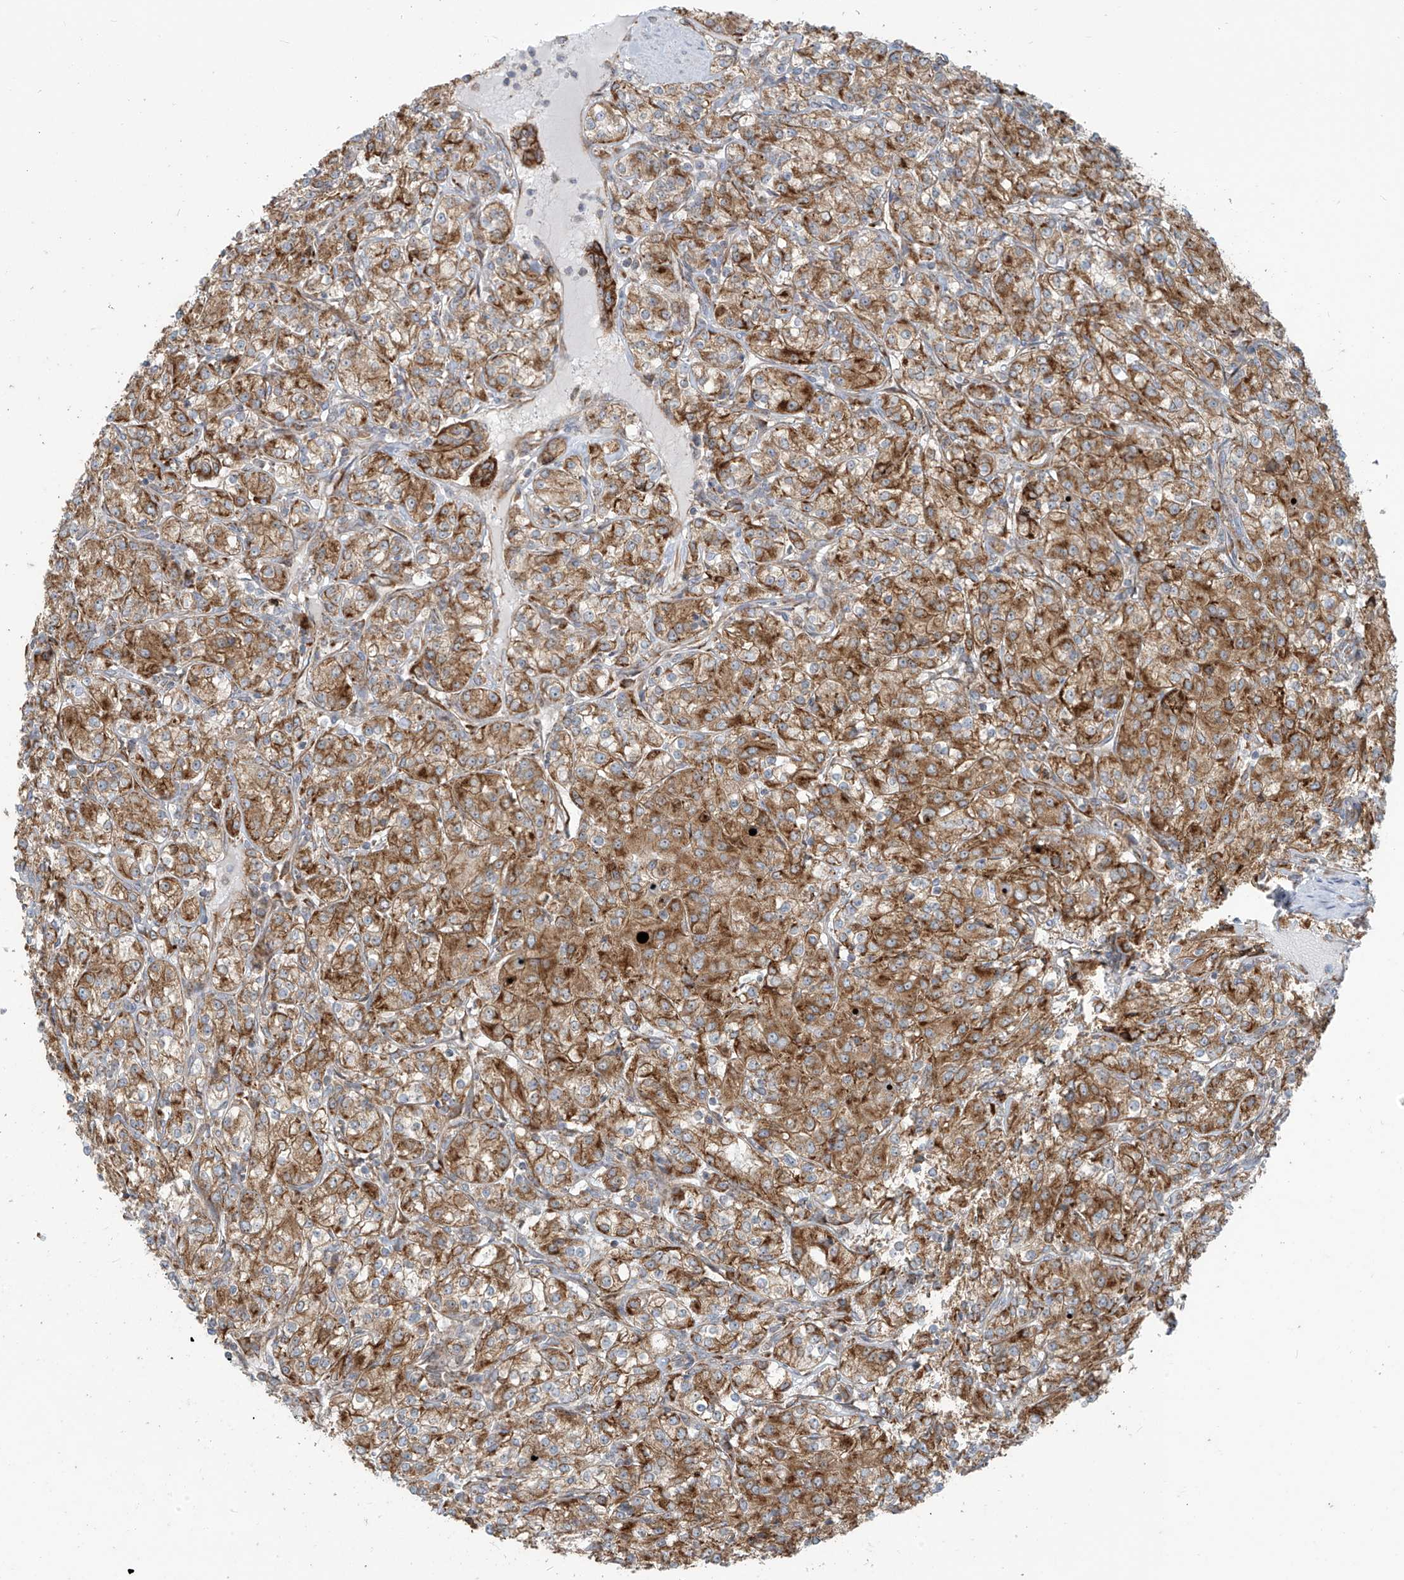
{"staining": {"intensity": "moderate", "quantity": ">75%", "location": "cytoplasmic/membranous"}, "tissue": "renal cancer", "cell_type": "Tumor cells", "image_type": "cancer", "snomed": [{"axis": "morphology", "description": "Adenocarcinoma, NOS"}, {"axis": "topography", "description": "Kidney"}], "caption": "Immunohistochemistry (DAB) staining of human renal cancer reveals moderate cytoplasmic/membranous protein staining in about >75% of tumor cells. Immunohistochemistry (ihc) stains the protein of interest in brown and the nuclei are stained blue.", "gene": "KATNIP", "patient": {"sex": "male", "age": 77}}